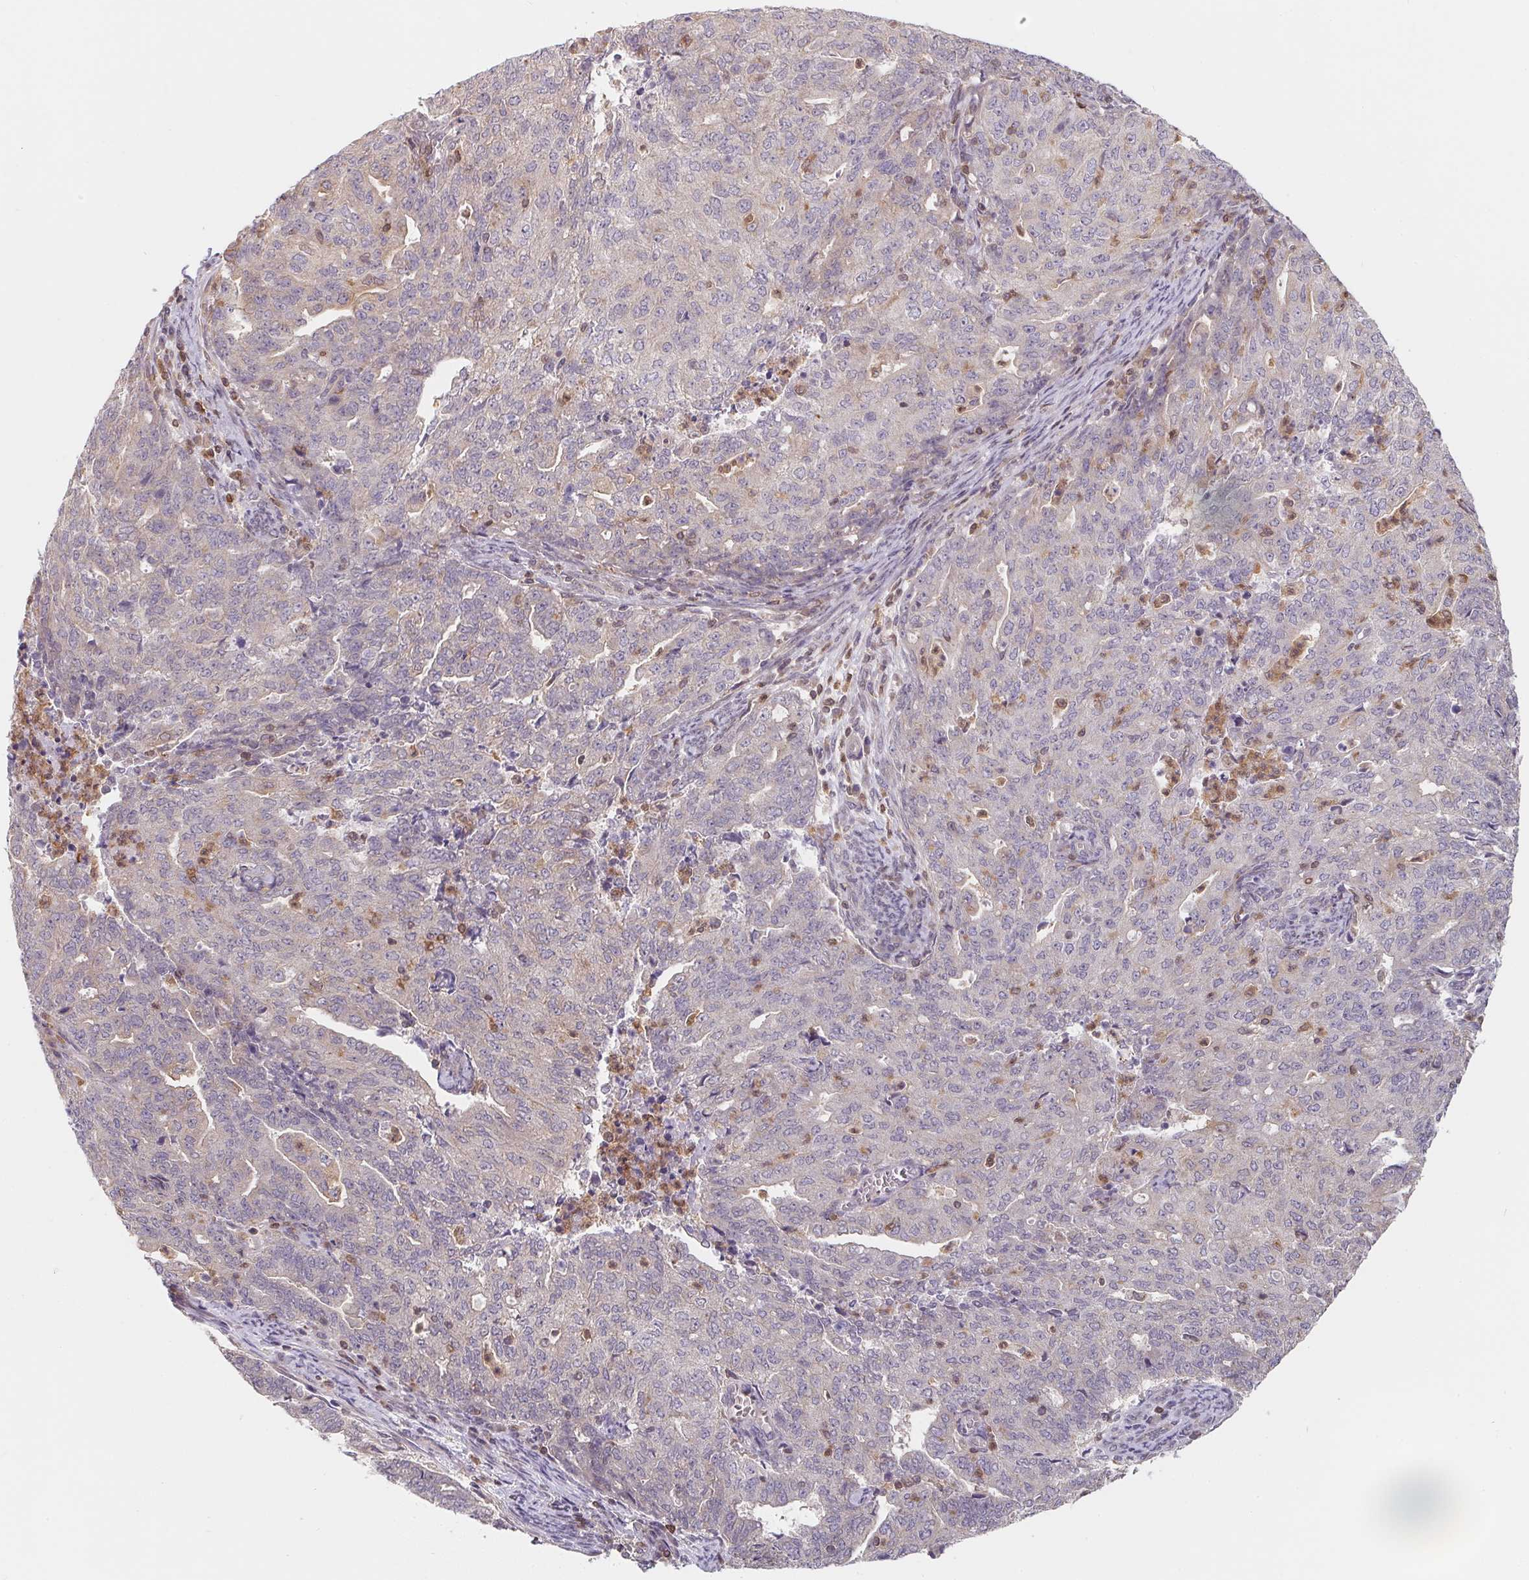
{"staining": {"intensity": "negative", "quantity": "none", "location": "none"}, "tissue": "endometrial cancer", "cell_type": "Tumor cells", "image_type": "cancer", "snomed": [{"axis": "morphology", "description": "Adenocarcinoma, NOS"}, {"axis": "topography", "description": "Endometrium"}], "caption": "Immunohistochemistry micrograph of adenocarcinoma (endometrial) stained for a protein (brown), which displays no expression in tumor cells. Nuclei are stained in blue.", "gene": "ANKRD13A", "patient": {"sex": "female", "age": 82}}